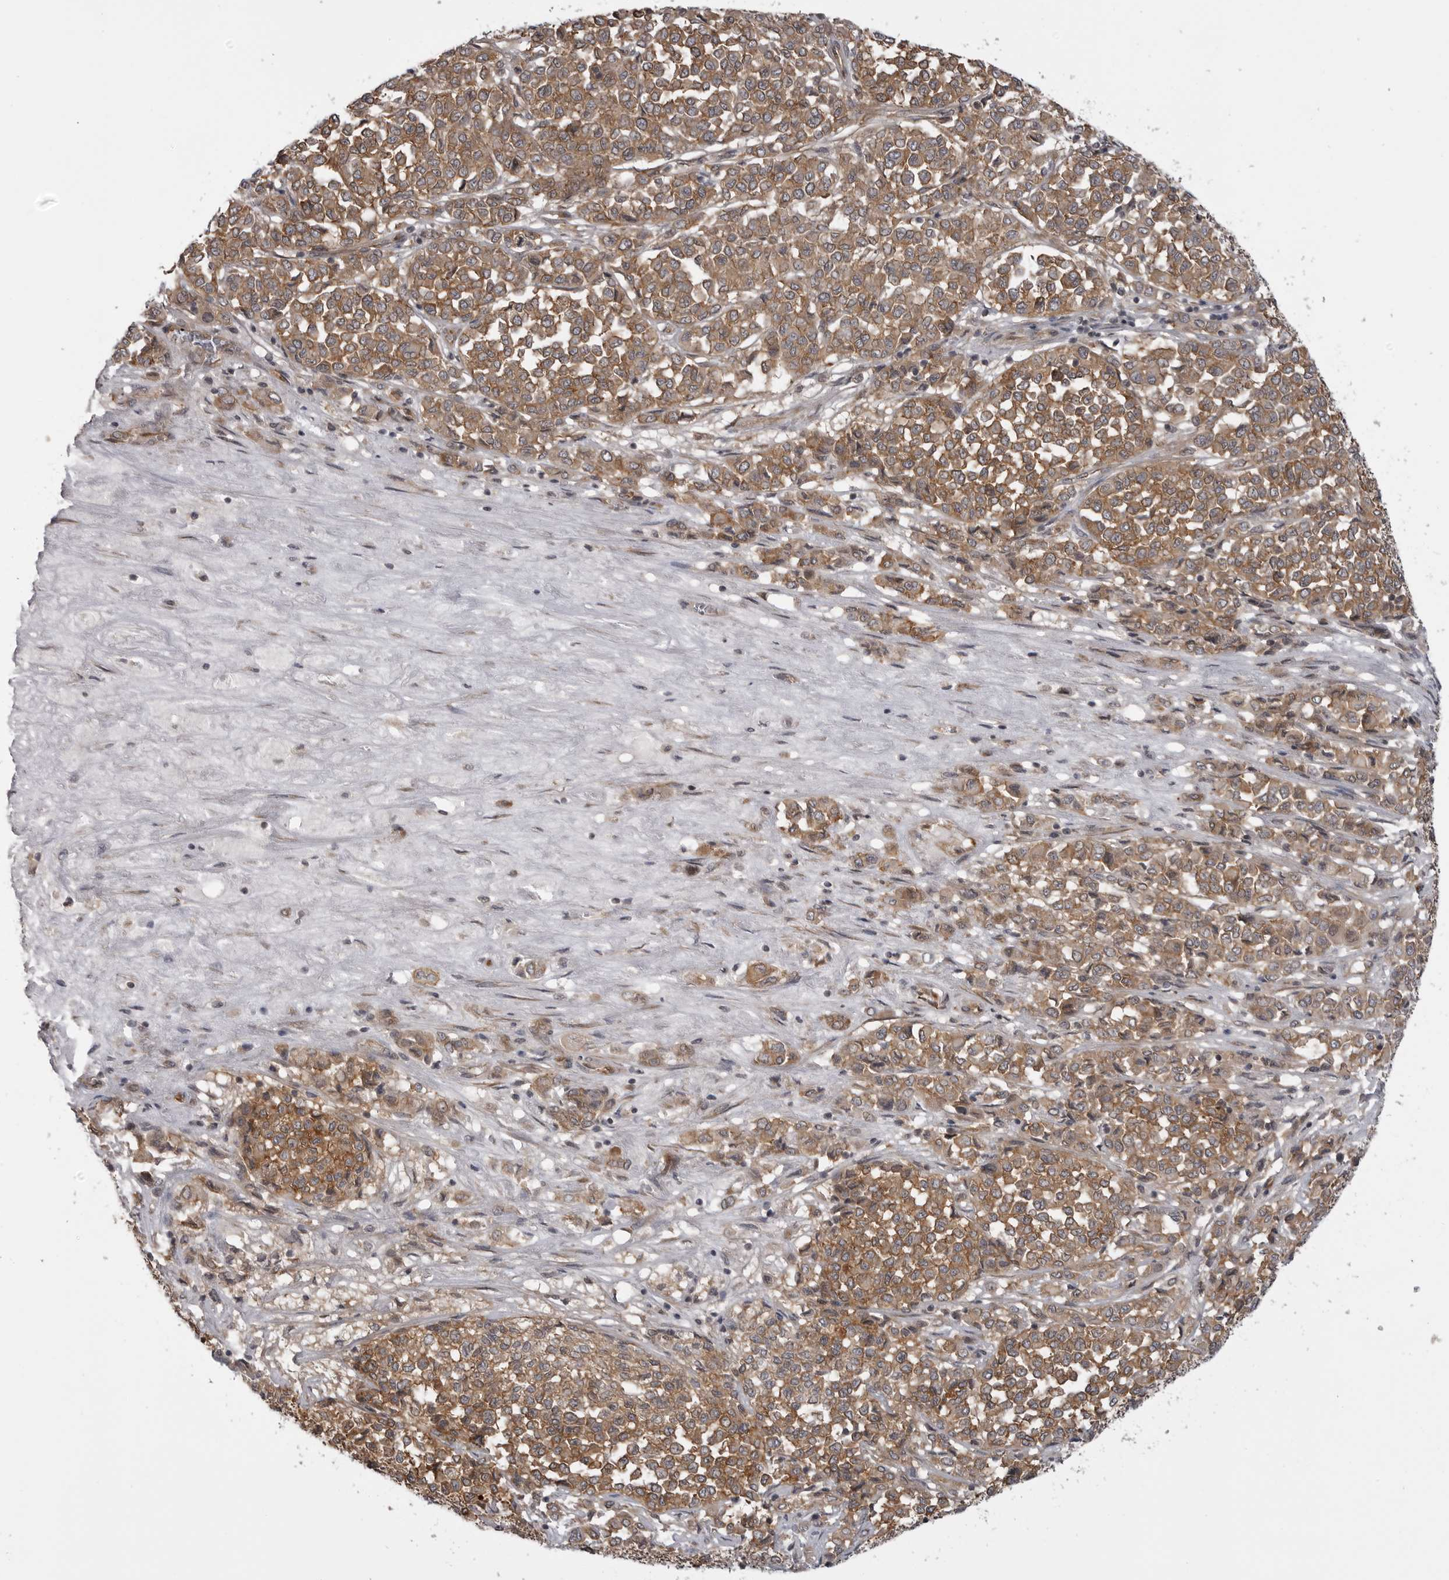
{"staining": {"intensity": "moderate", "quantity": ">75%", "location": "cytoplasmic/membranous"}, "tissue": "melanoma", "cell_type": "Tumor cells", "image_type": "cancer", "snomed": [{"axis": "morphology", "description": "Malignant melanoma, Metastatic site"}, {"axis": "topography", "description": "Pancreas"}], "caption": "Tumor cells reveal medium levels of moderate cytoplasmic/membranous positivity in about >75% of cells in human malignant melanoma (metastatic site). (Stains: DAB in brown, nuclei in blue, Microscopy: brightfield microscopy at high magnification).", "gene": "LRRC45", "patient": {"sex": "female", "age": 30}}